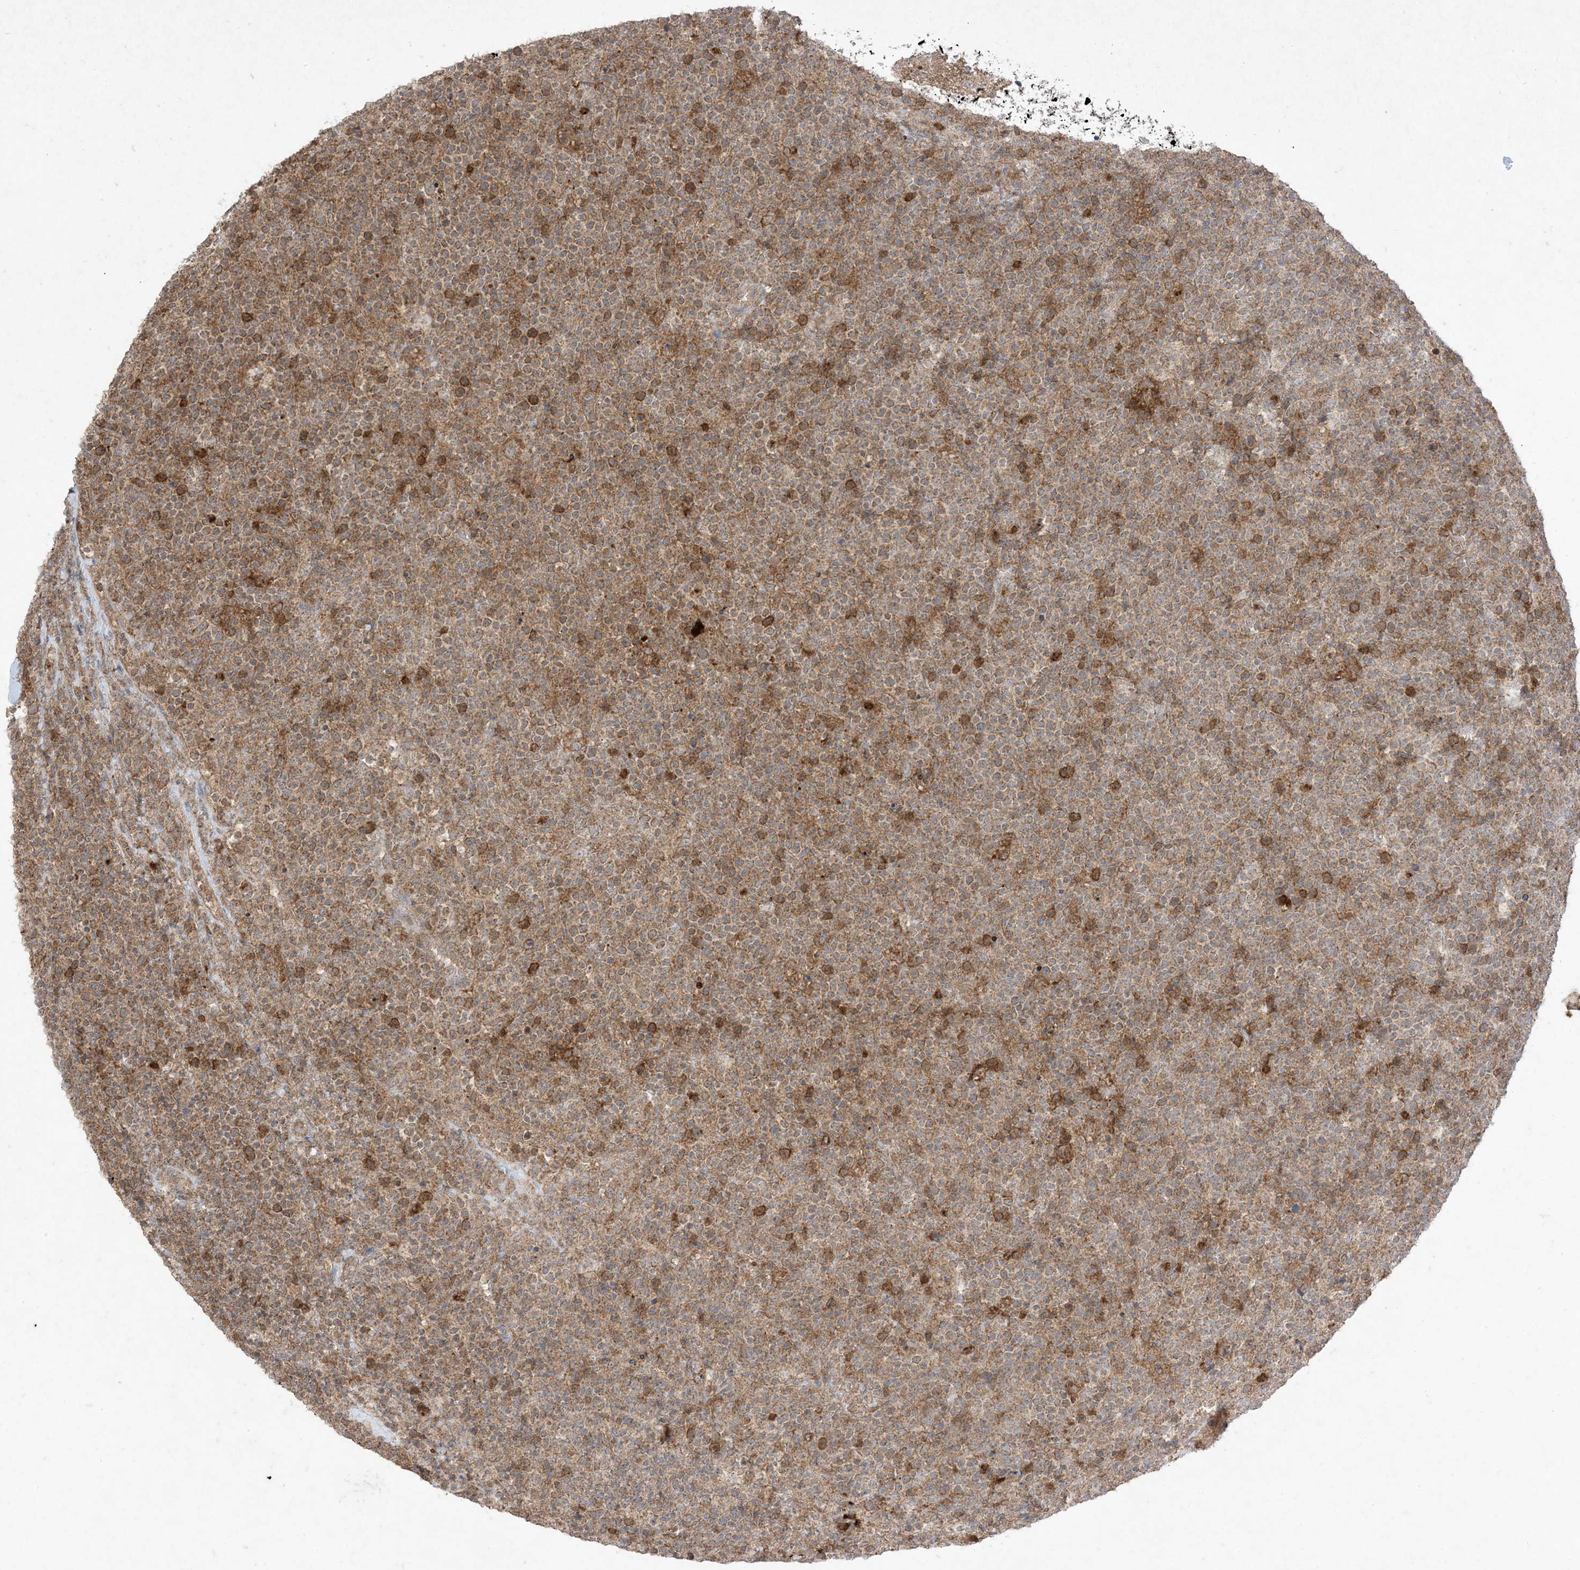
{"staining": {"intensity": "moderate", "quantity": ">75%", "location": "cytoplasmic/membranous"}, "tissue": "lymphoma", "cell_type": "Tumor cells", "image_type": "cancer", "snomed": [{"axis": "morphology", "description": "Malignant lymphoma, non-Hodgkin's type, High grade"}, {"axis": "topography", "description": "Lymph node"}], "caption": "Immunohistochemical staining of malignant lymphoma, non-Hodgkin's type (high-grade) demonstrates moderate cytoplasmic/membranous protein positivity in approximately >75% of tumor cells. (DAB IHC, brown staining for protein, blue staining for nuclei).", "gene": "UBE2C", "patient": {"sex": "male", "age": 61}}